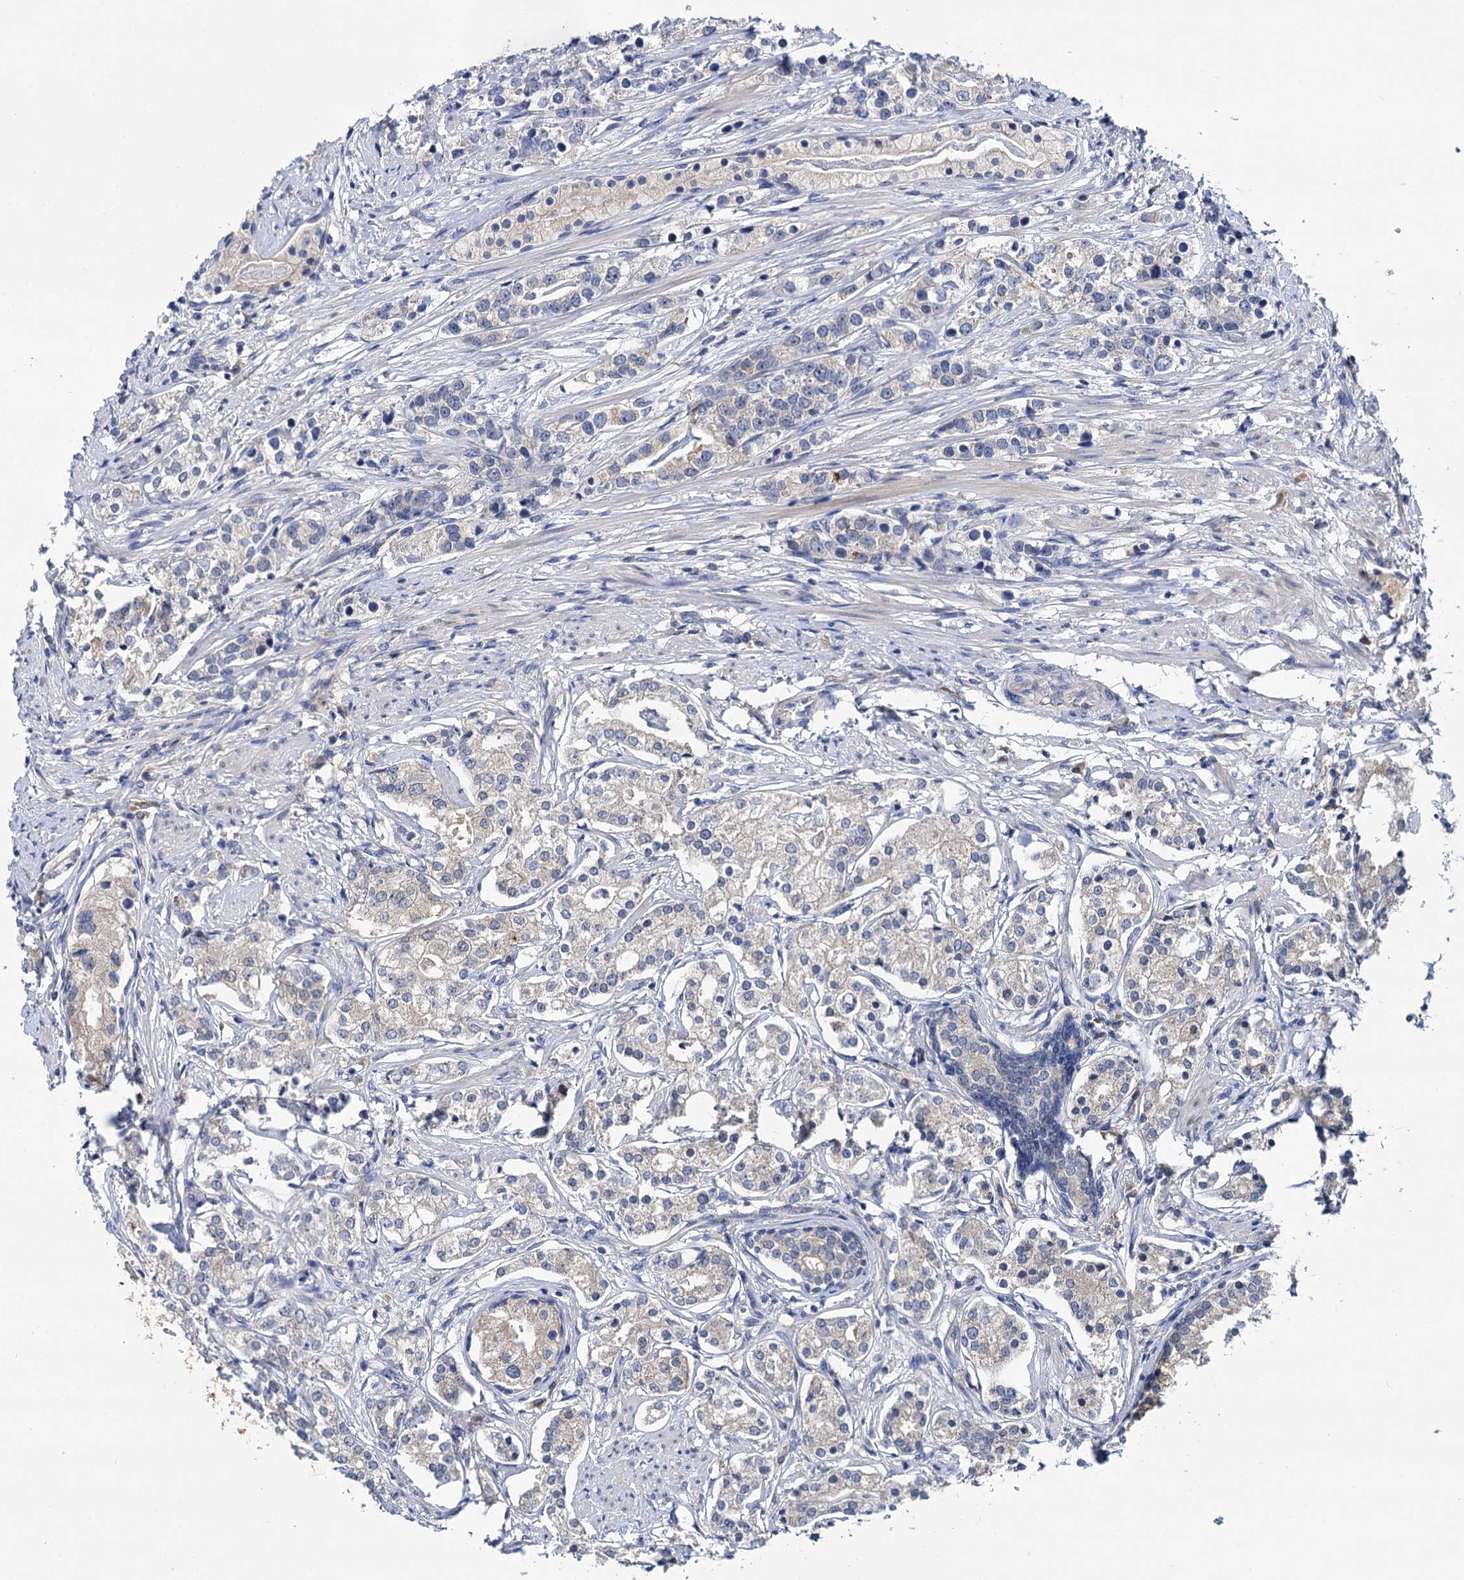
{"staining": {"intensity": "weak", "quantity": "<25%", "location": "cytoplasmic/membranous"}, "tissue": "prostate cancer", "cell_type": "Tumor cells", "image_type": "cancer", "snomed": [{"axis": "morphology", "description": "Adenocarcinoma, High grade"}, {"axis": "topography", "description": "Prostate"}], "caption": "A high-resolution photomicrograph shows immunohistochemistry (IHC) staining of adenocarcinoma (high-grade) (prostate), which exhibits no significant positivity in tumor cells.", "gene": "ANKRD42", "patient": {"sex": "male", "age": 69}}